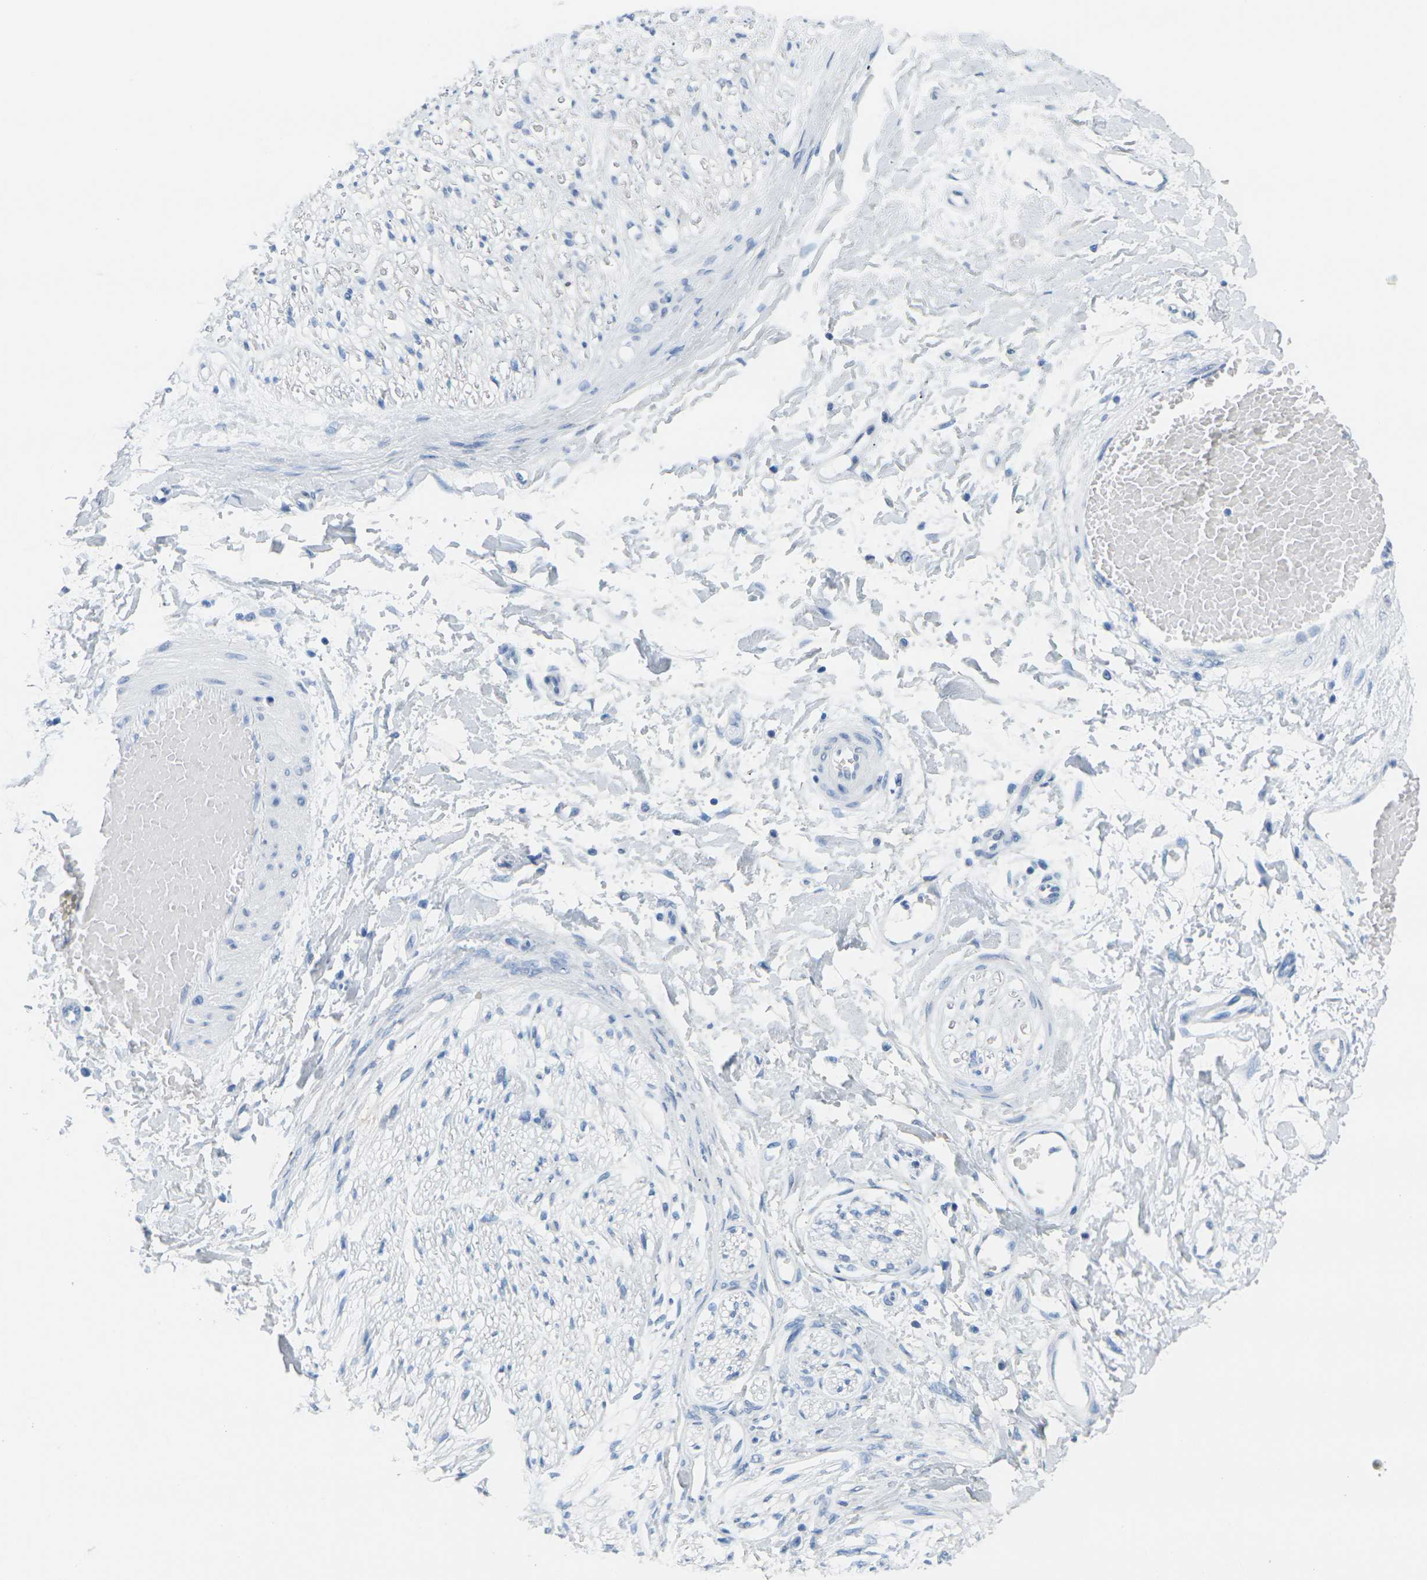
{"staining": {"intensity": "negative", "quantity": "none", "location": "none"}, "tissue": "soft tissue", "cell_type": "Fibroblasts", "image_type": "normal", "snomed": [{"axis": "morphology", "description": "Normal tissue, NOS"}, {"axis": "morphology", "description": "Squamous cell carcinoma, NOS"}, {"axis": "topography", "description": "Skin"}, {"axis": "topography", "description": "Peripheral nerve tissue"}], "caption": "The micrograph shows no significant positivity in fibroblasts of soft tissue. (DAB immunohistochemistry with hematoxylin counter stain).", "gene": "CTAG1A", "patient": {"sex": "male", "age": 83}}